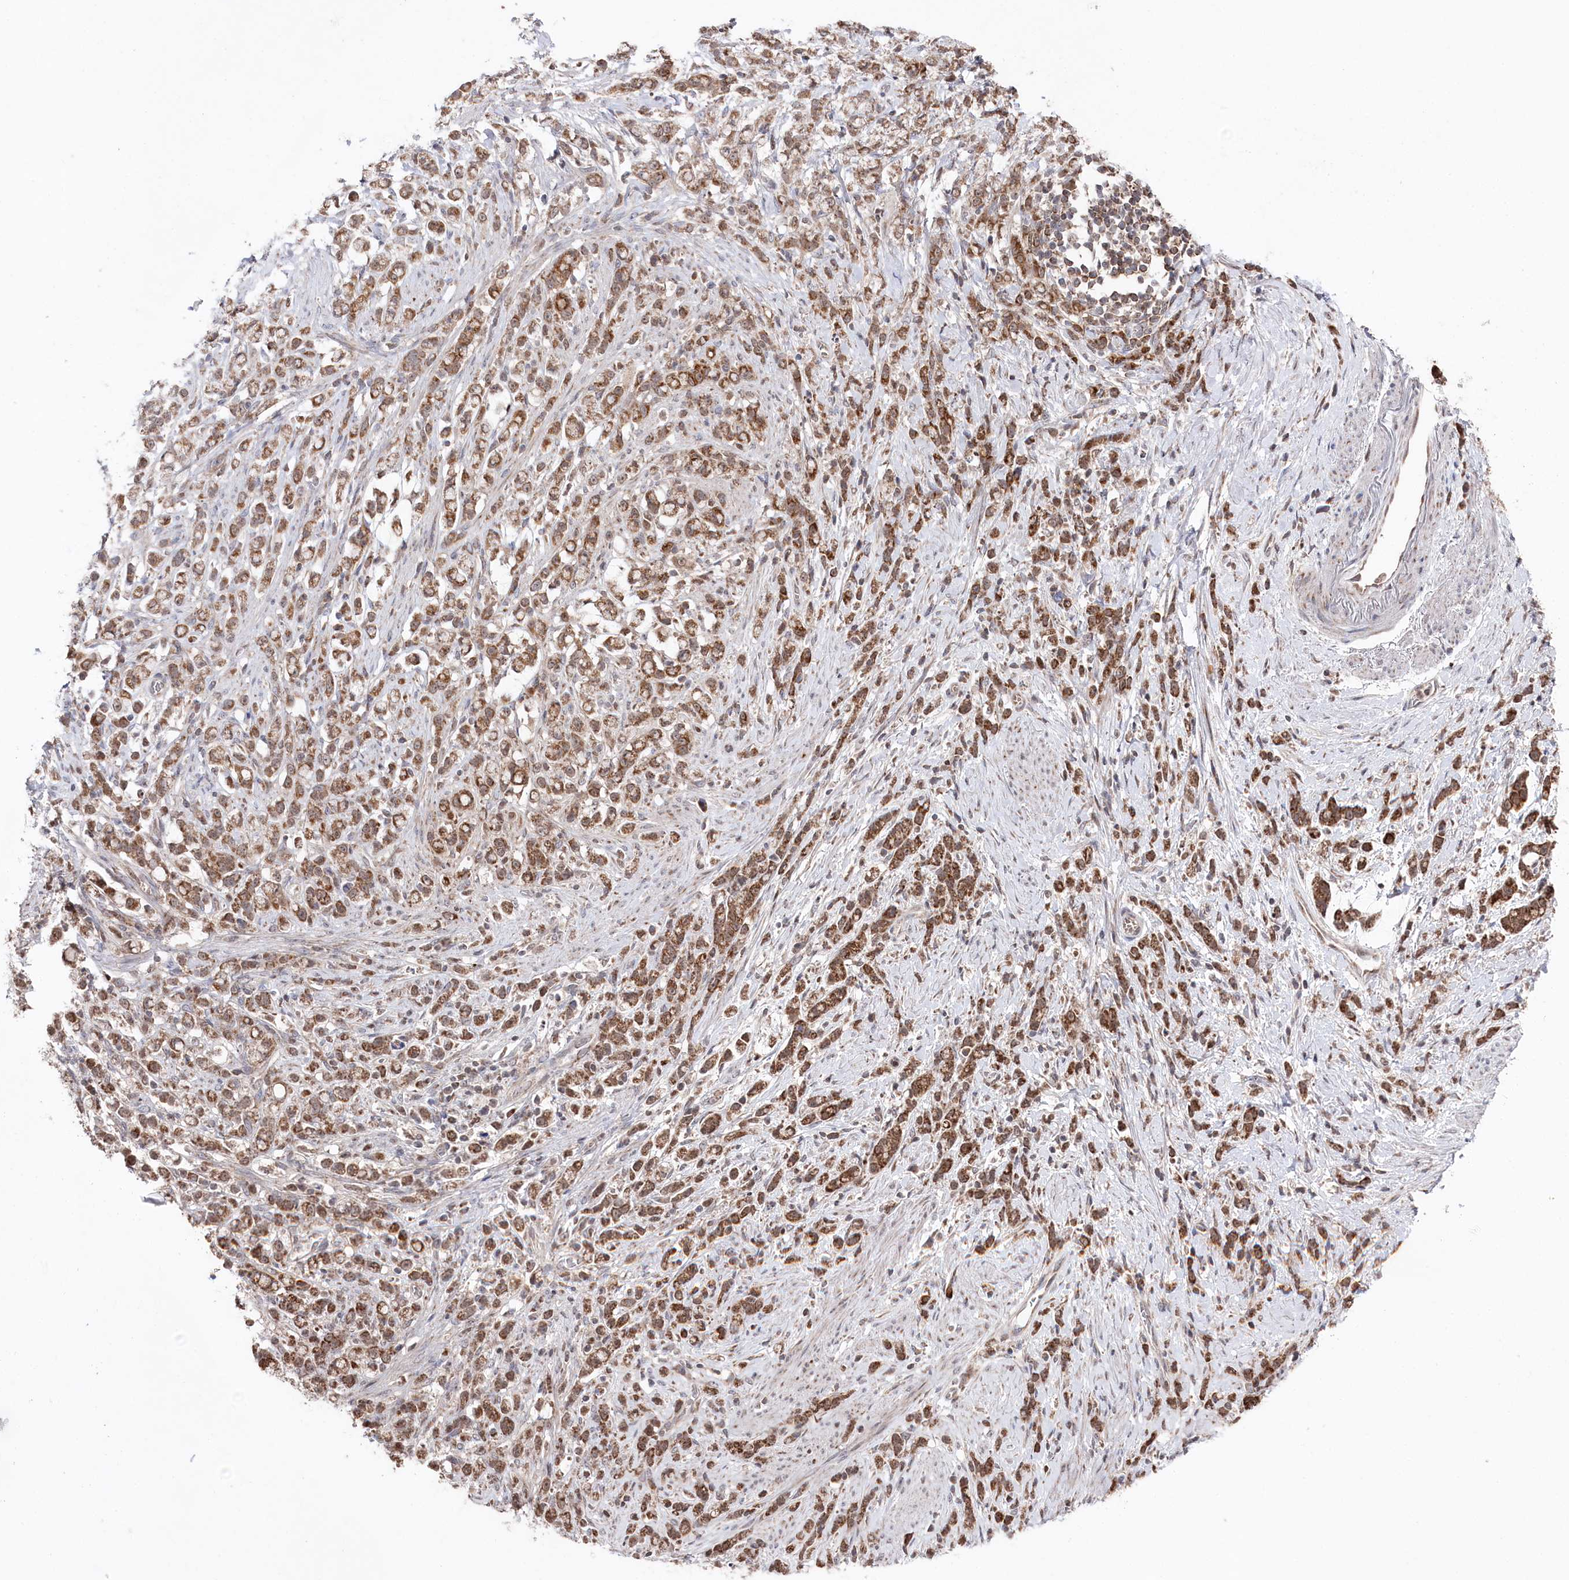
{"staining": {"intensity": "moderate", "quantity": ">75%", "location": "cytoplasmic/membranous"}, "tissue": "stomach cancer", "cell_type": "Tumor cells", "image_type": "cancer", "snomed": [{"axis": "morphology", "description": "Adenocarcinoma, NOS"}, {"axis": "topography", "description": "Stomach"}], "caption": "Approximately >75% of tumor cells in adenocarcinoma (stomach) demonstrate moderate cytoplasmic/membranous protein expression as visualized by brown immunohistochemical staining.", "gene": "WAPL", "patient": {"sex": "female", "age": 60}}